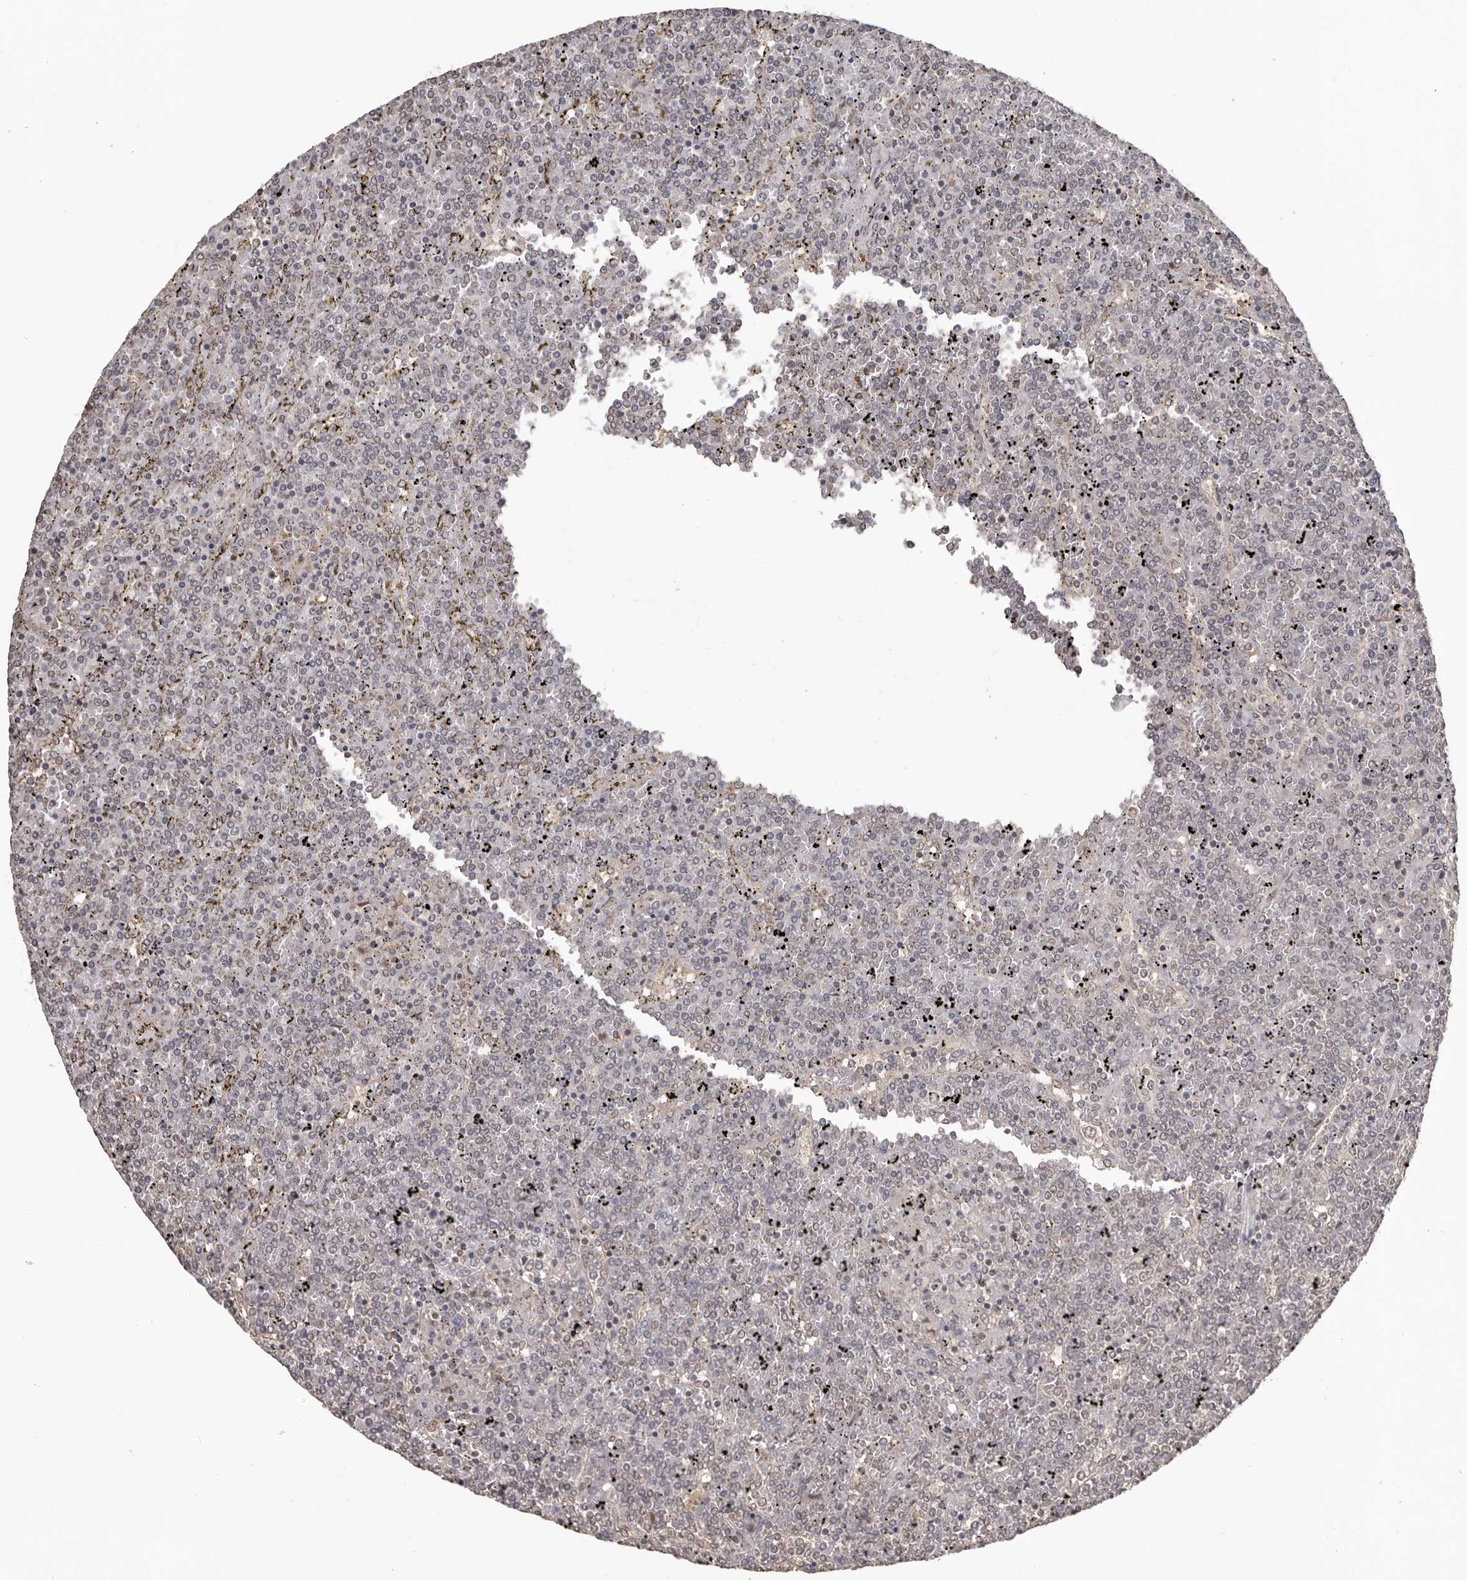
{"staining": {"intensity": "weak", "quantity": "25%-75%", "location": "nuclear"}, "tissue": "lymphoma", "cell_type": "Tumor cells", "image_type": "cancer", "snomed": [{"axis": "morphology", "description": "Malignant lymphoma, non-Hodgkin's type, Low grade"}, {"axis": "topography", "description": "Spleen"}], "caption": "This is a photomicrograph of IHC staining of malignant lymphoma, non-Hodgkin's type (low-grade), which shows weak expression in the nuclear of tumor cells.", "gene": "ZFP14", "patient": {"sex": "female", "age": 19}}